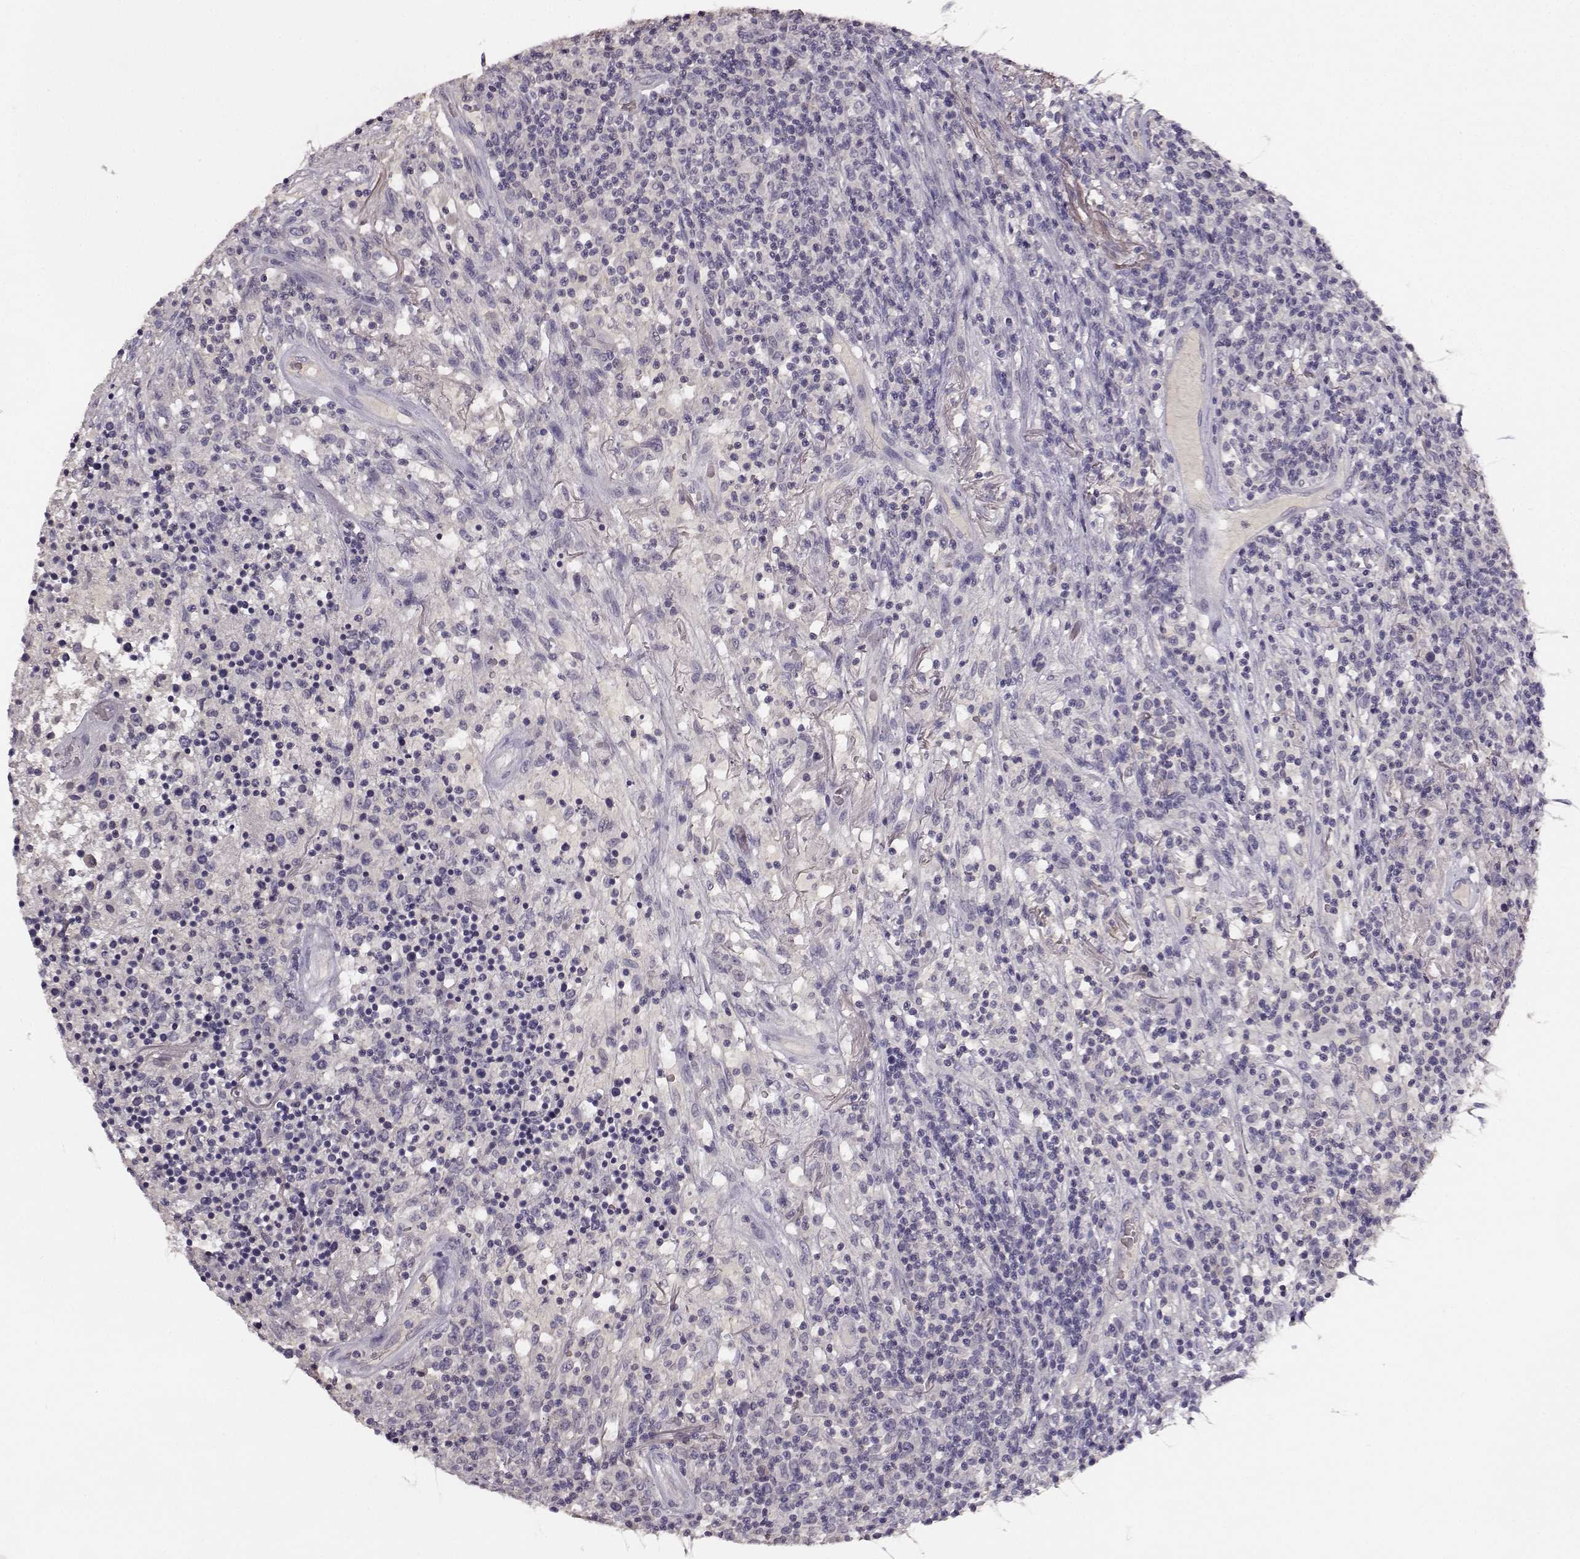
{"staining": {"intensity": "negative", "quantity": "none", "location": "none"}, "tissue": "lymphoma", "cell_type": "Tumor cells", "image_type": "cancer", "snomed": [{"axis": "morphology", "description": "Malignant lymphoma, non-Hodgkin's type, High grade"}, {"axis": "topography", "description": "Lung"}], "caption": "IHC image of neoplastic tissue: lymphoma stained with DAB (3,3'-diaminobenzidine) shows no significant protein expression in tumor cells.", "gene": "BFSP2", "patient": {"sex": "male", "age": 79}}